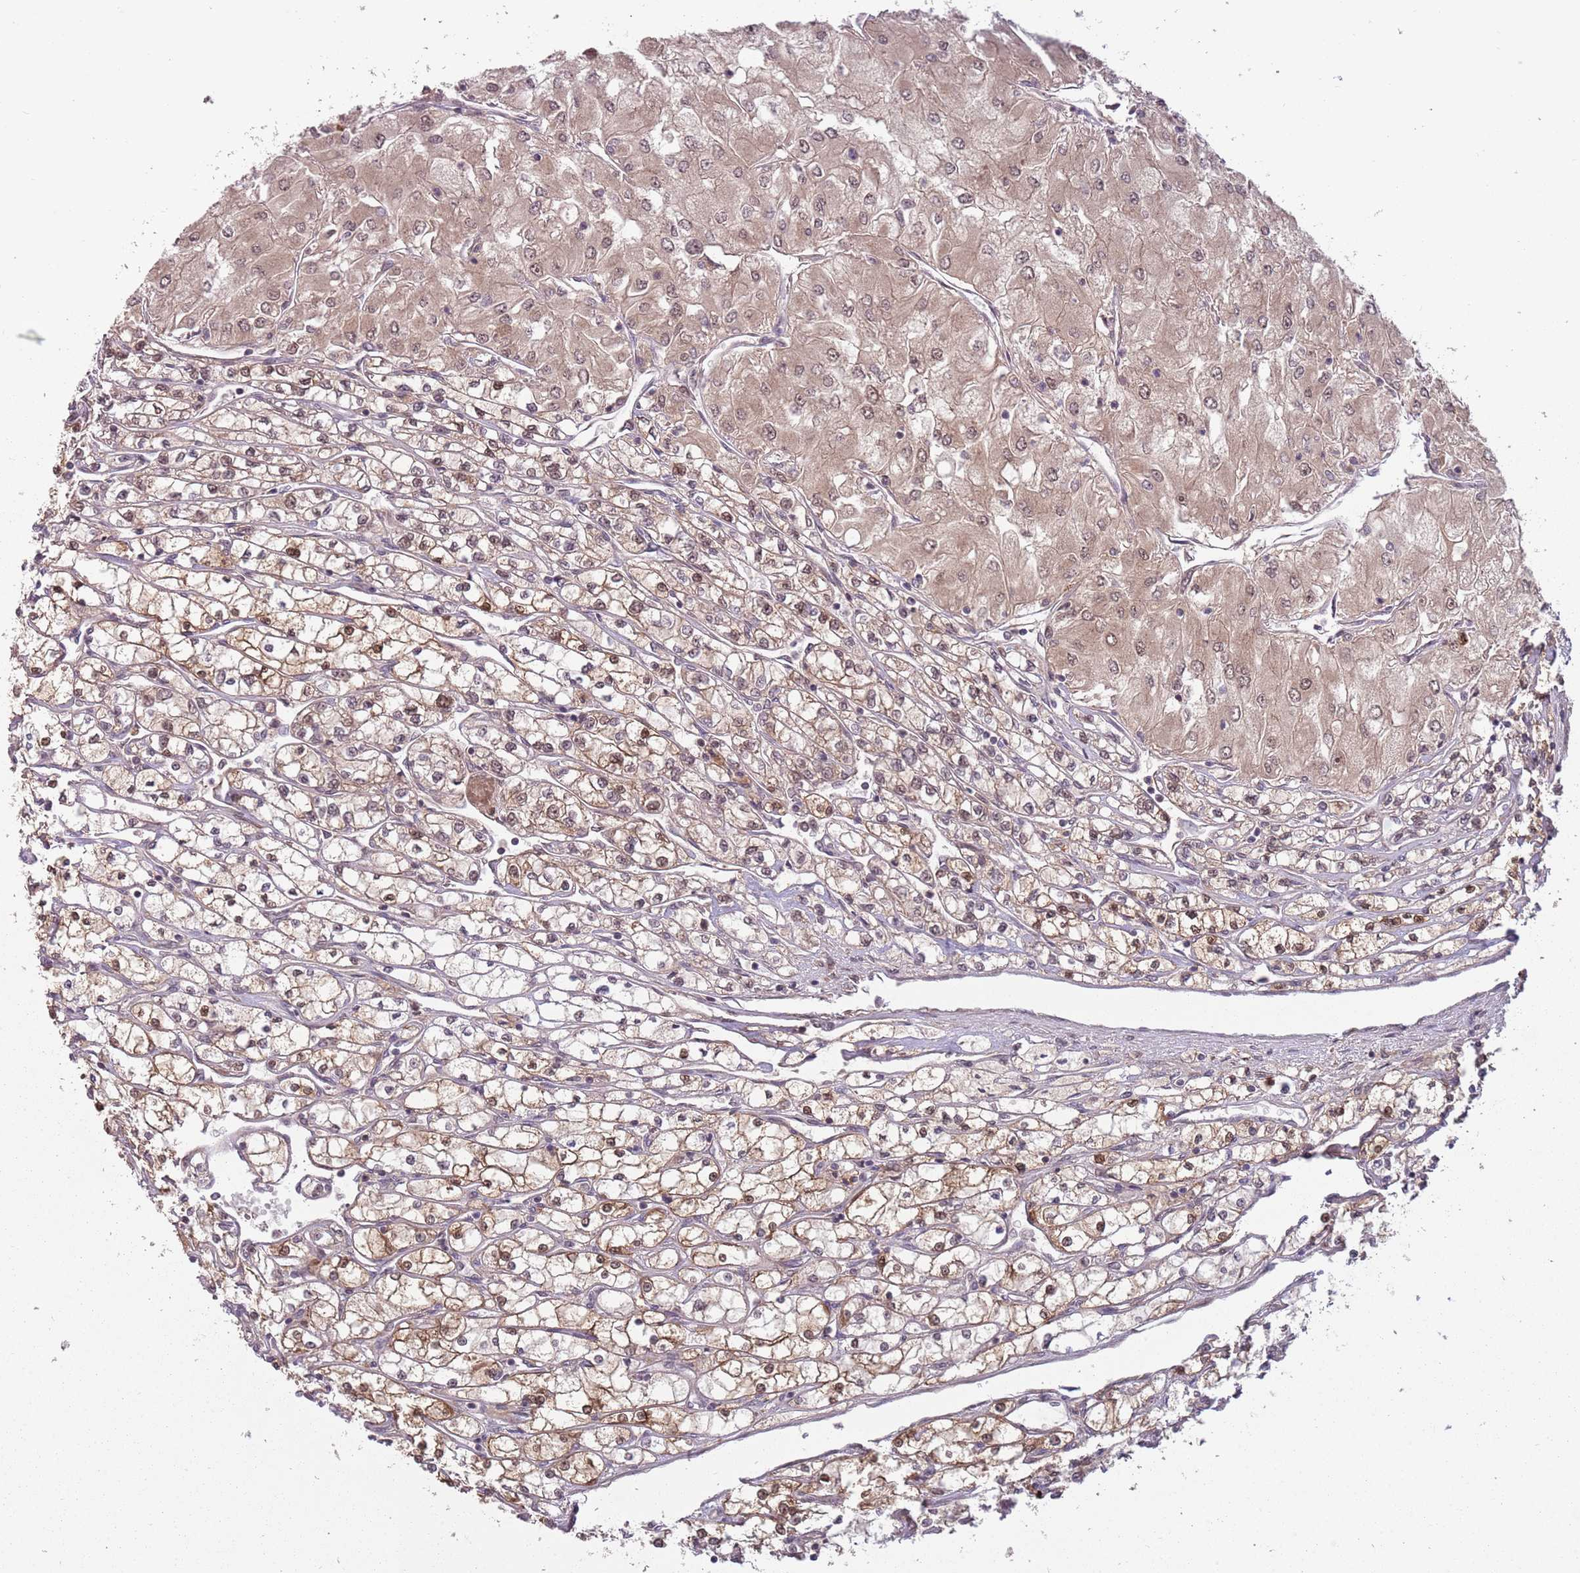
{"staining": {"intensity": "weak", "quantity": ">75%", "location": "cytoplasmic/membranous,nuclear"}, "tissue": "renal cancer", "cell_type": "Tumor cells", "image_type": "cancer", "snomed": [{"axis": "morphology", "description": "Adenocarcinoma, NOS"}, {"axis": "topography", "description": "Kidney"}], "caption": "Weak cytoplasmic/membranous and nuclear positivity for a protein is identified in approximately >75% of tumor cells of adenocarcinoma (renal) using immunohistochemistry.", "gene": "ADAMTS3", "patient": {"sex": "male", "age": 80}}